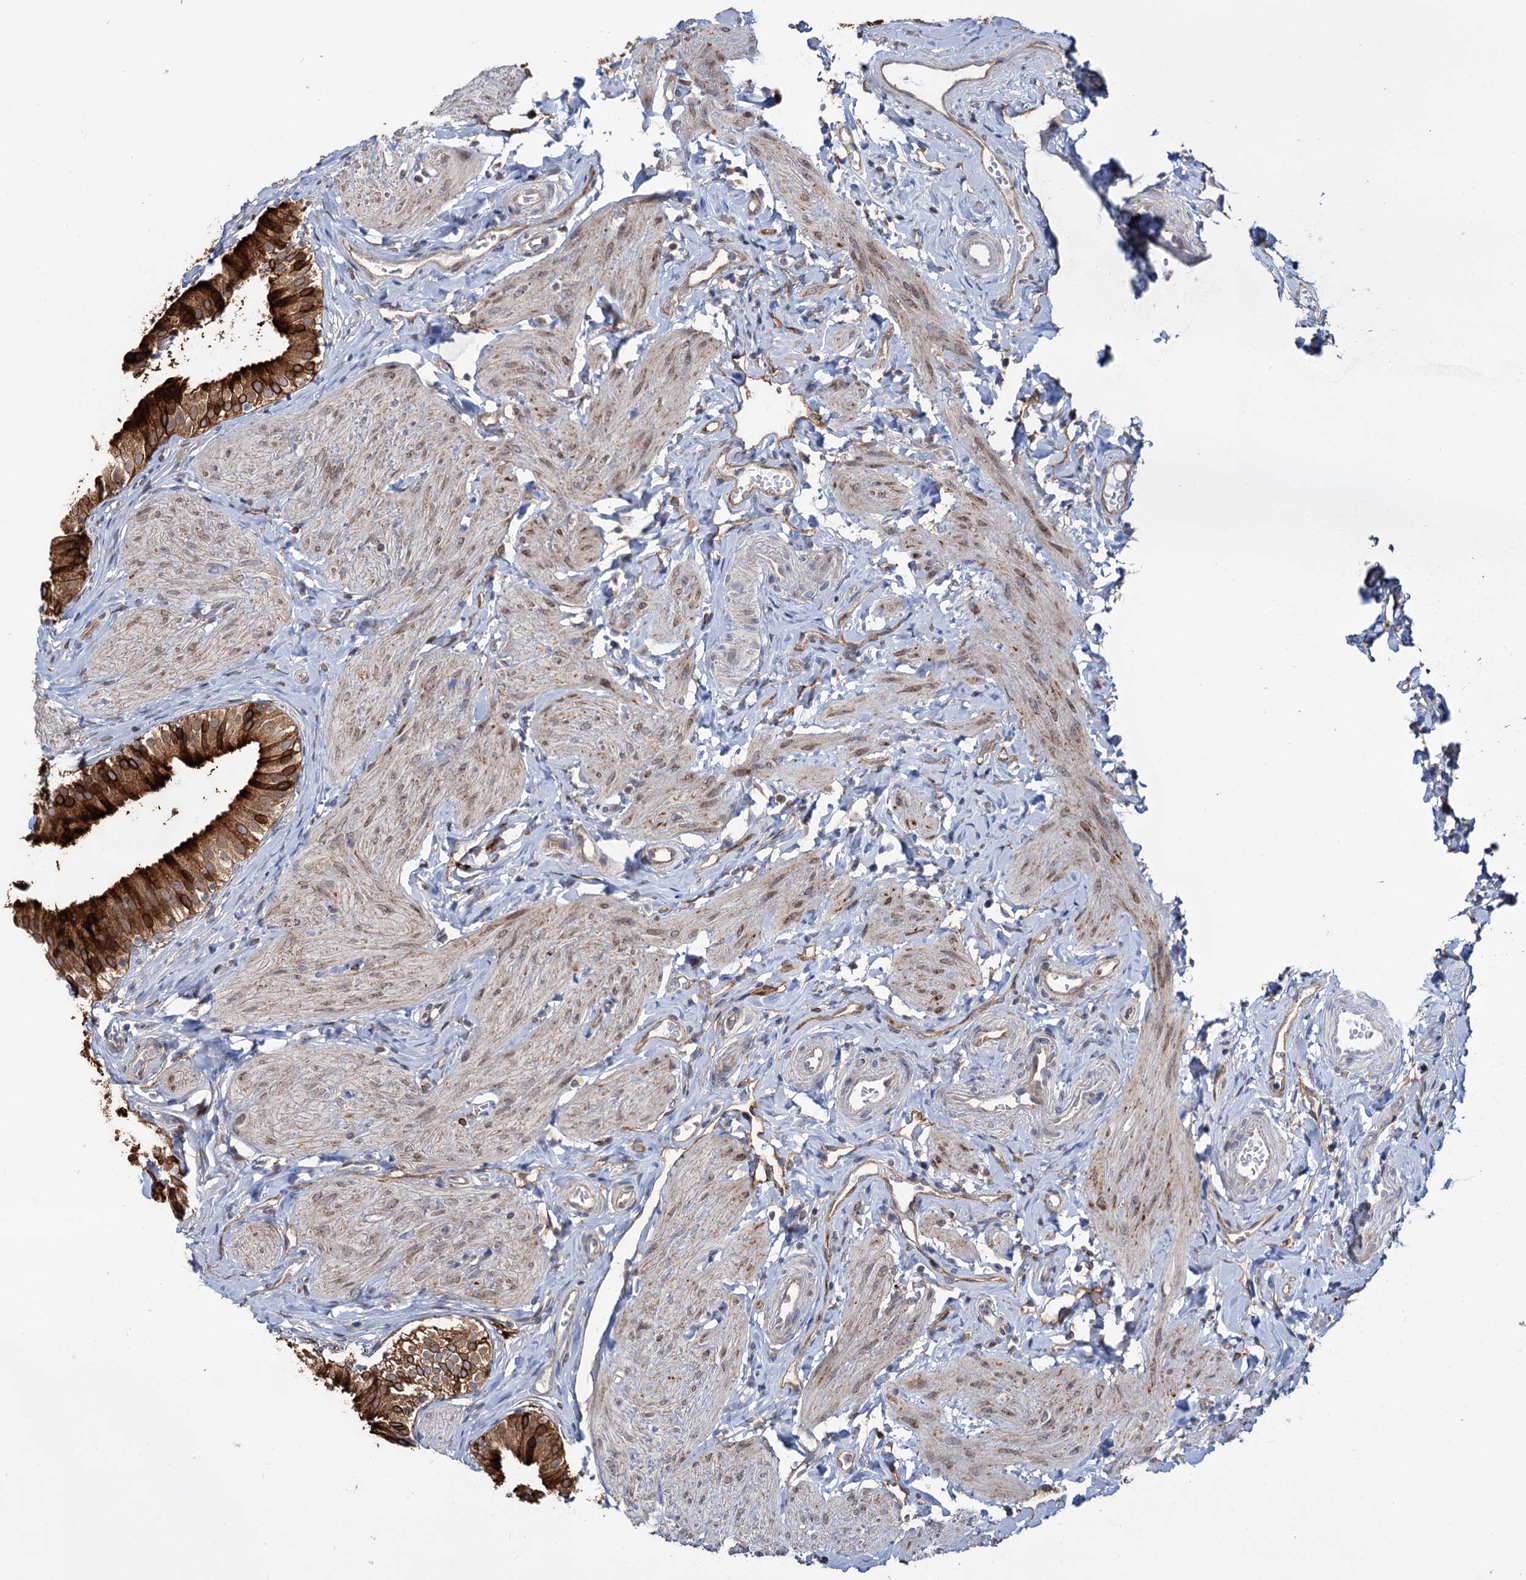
{"staining": {"intensity": "strong", "quantity": ">75%", "location": "cytoplasmic/membranous"}, "tissue": "gallbladder", "cell_type": "Glandular cells", "image_type": "normal", "snomed": [{"axis": "morphology", "description": "Normal tissue, NOS"}, {"axis": "topography", "description": "Gallbladder"}], "caption": "This is a photomicrograph of immunohistochemistry (IHC) staining of normal gallbladder, which shows strong staining in the cytoplasmic/membranous of glandular cells.", "gene": "PTDSS2", "patient": {"sex": "female", "age": 47}}